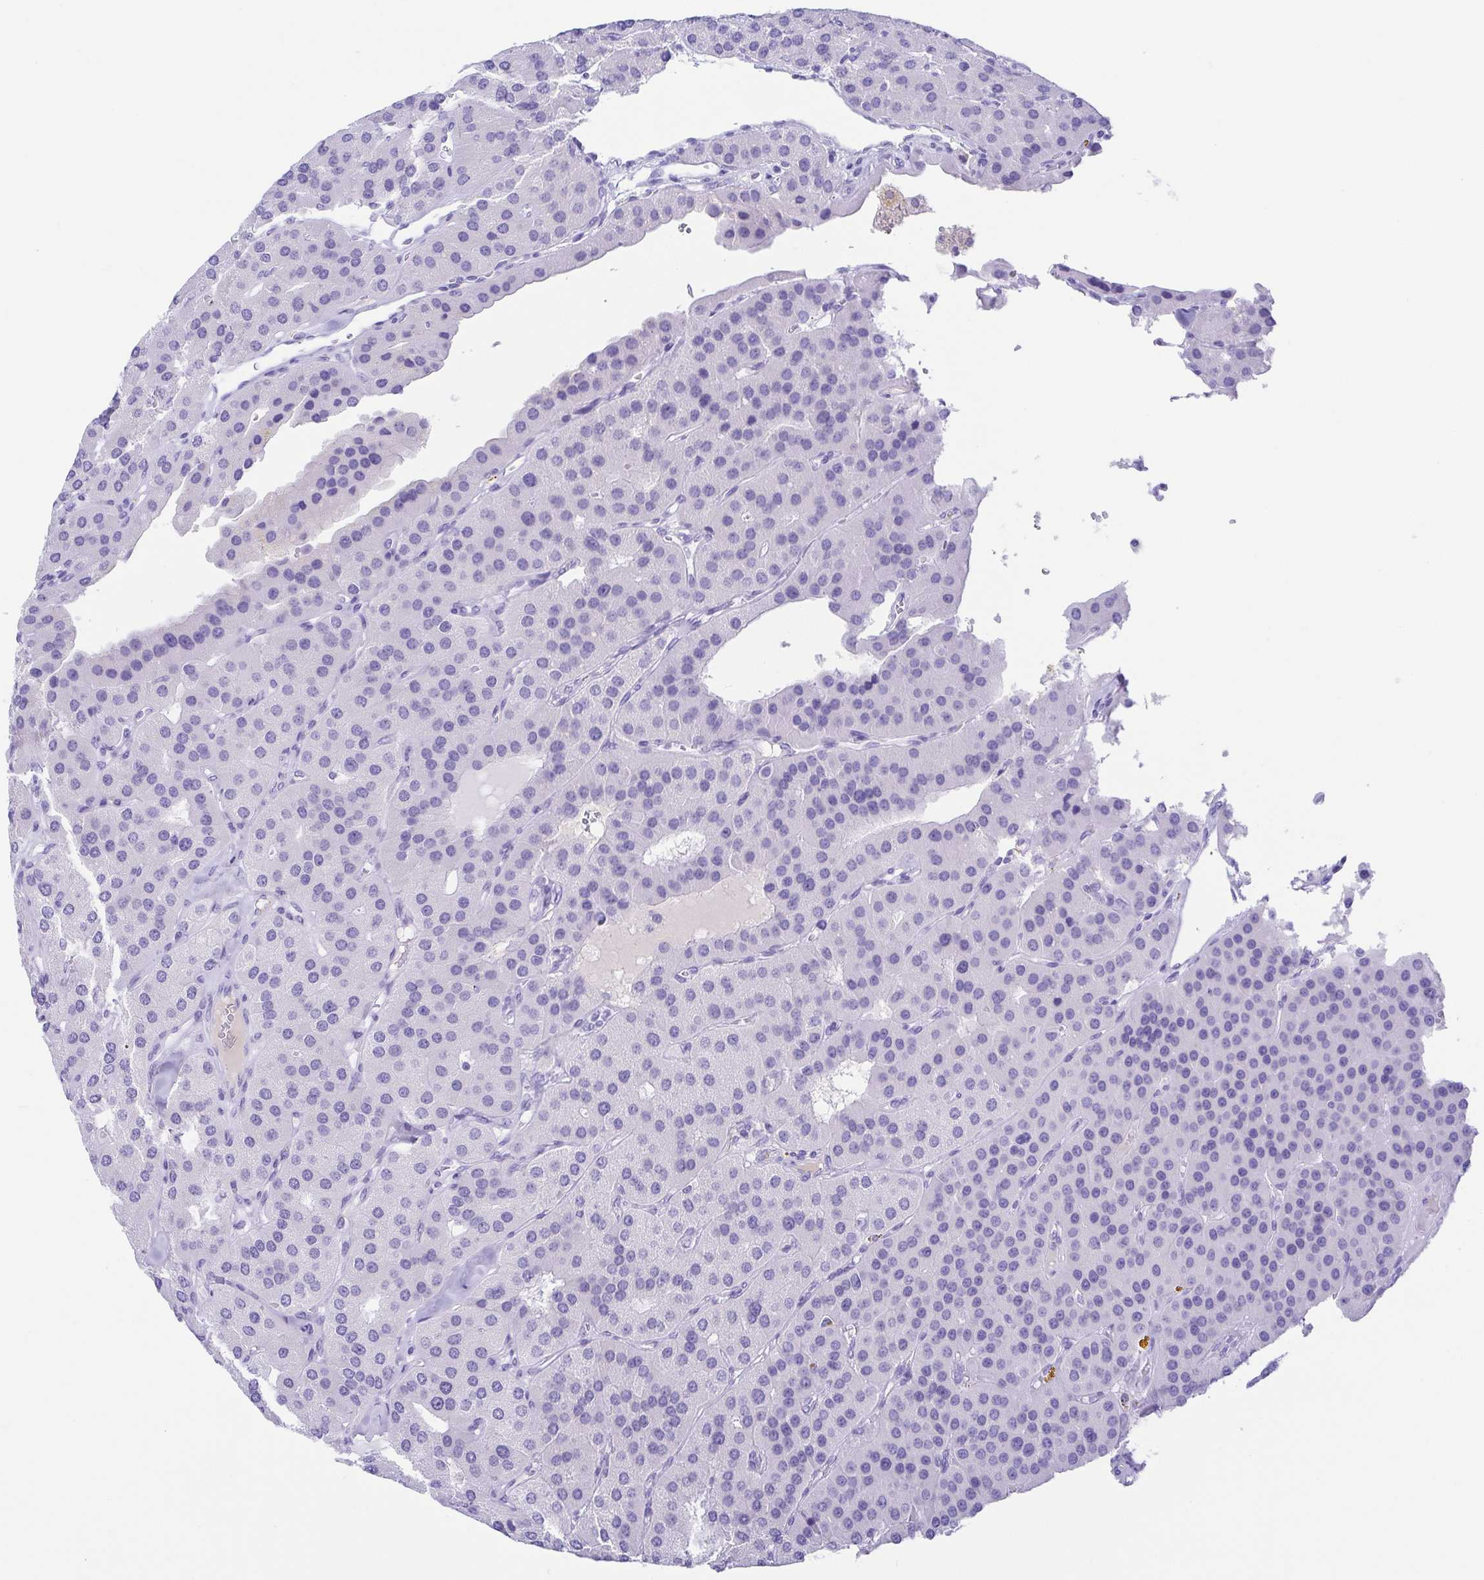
{"staining": {"intensity": "negative", "quantity": "none", "location": "none"}, "tissue": "parathyroid gland", "cell_type": "Glandular cells", "image_type": "normal", "snomed": [{"axis": "morphology", "description": "Normal tissue, NOS"}, {"axis": "morphology", "description": "Adenoma, NOS"}, {"axis": "topography", "description": "Parathyroid gland"}], "caption": "This is a image of immunohistochemistry (IHC) staining of normal parathyroid gland, which shows no positivity in glandular cells.", "gene": "GKN1", "patient": {"sex": "female", "age": 86}}